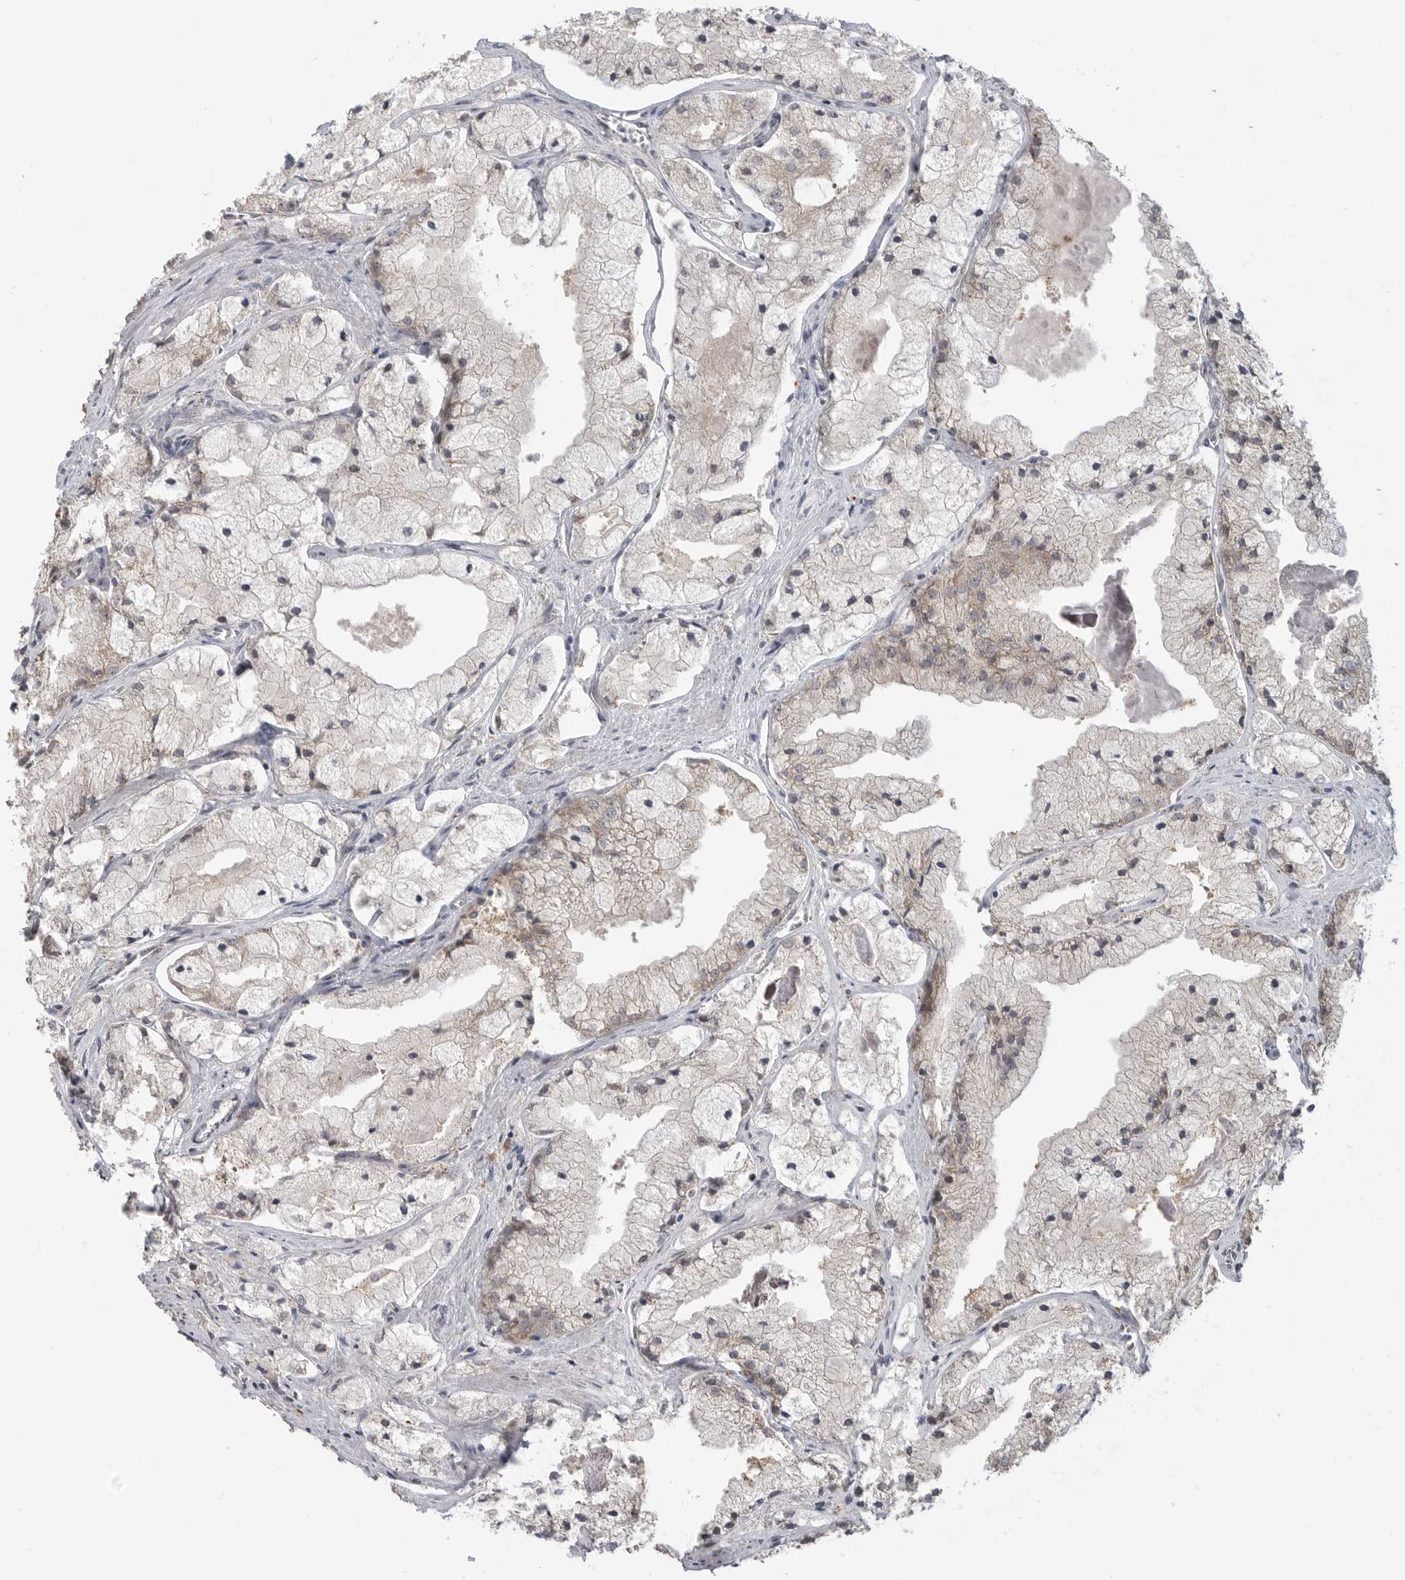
{"staining": {"intensity": "negative", "quantity": "none", "location": "none"}, "tissue": "prostate cancer", "cell_type": "Tumor cells", "image_type": "cancer", "snomed": [{"axis": "morphology", "description": "Adenocarcinoma, High grade"}, {"axis": "topography", "description": "Prostate"}], "caption": "Immunohistochemistry (IHC) photomicrograph of neoplastic tissue: prostate cancer stained with DAB (3,3'-diaminobenzidine) displays no significant protein positivity in tumor cells. The staining is performed using DAB (3,3'-diaminobenzidine) brown chromogen with nuclei counter-stained in using hematoxylin.", "gene": "CEP295NL", "patient": {"sex": "male", "age": 50}}